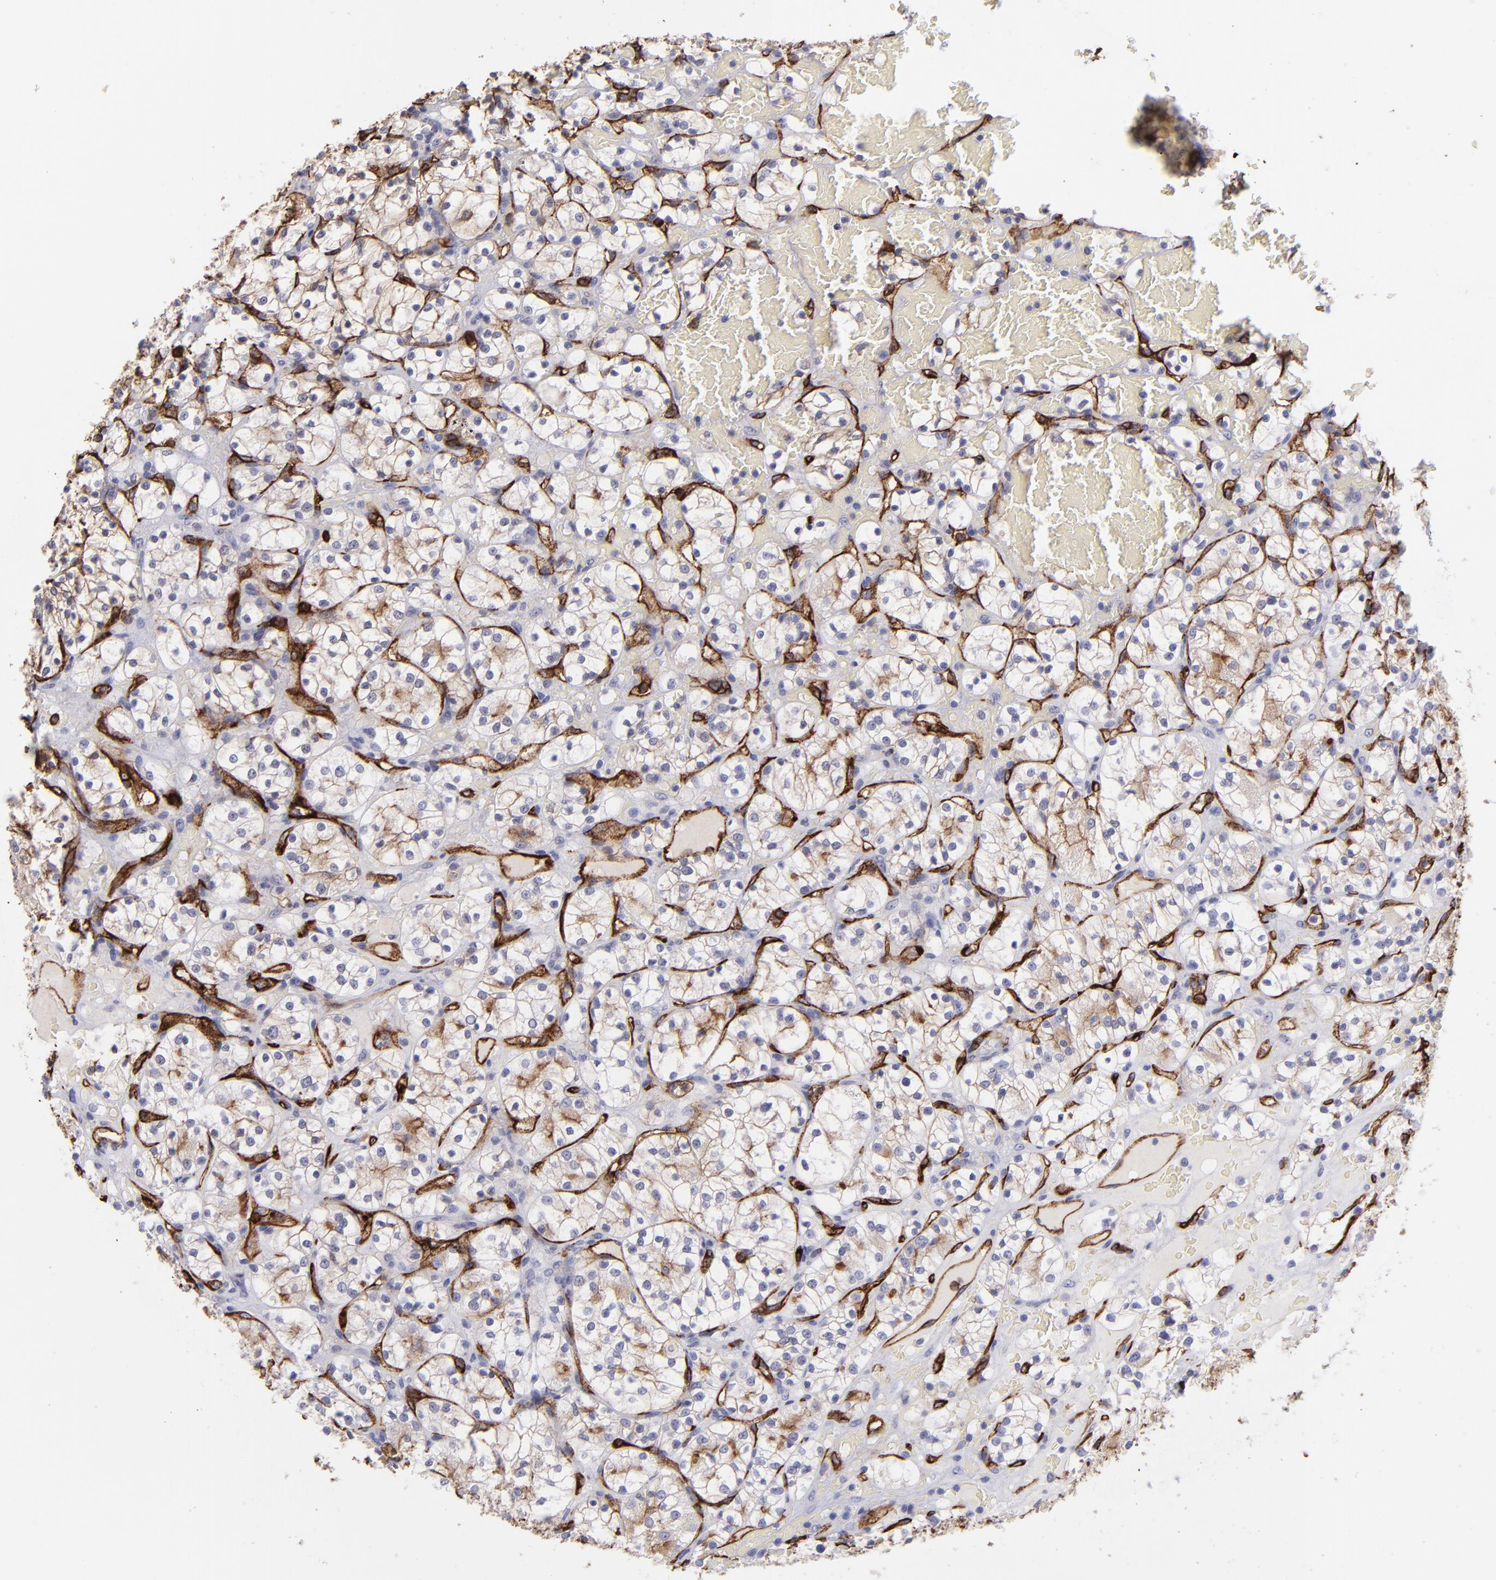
{"staining": {"intensity": "negative", "quantity": "none", "location": "none"}, "tissue": "renal cancer", "cell_type": "Tumor cells", "image_type": "cancer", "snomed": [{"axis": "morphology", "description": "Adenocarcinoma, NOS"}, {"axis": "topography", "description": "Kidney"}], "caption": "Tumor cells are negative for brown protein staining in renal adenocarcinoma.", "gene": "DYSF", "patient": {"sex": "female", "age": 60}}